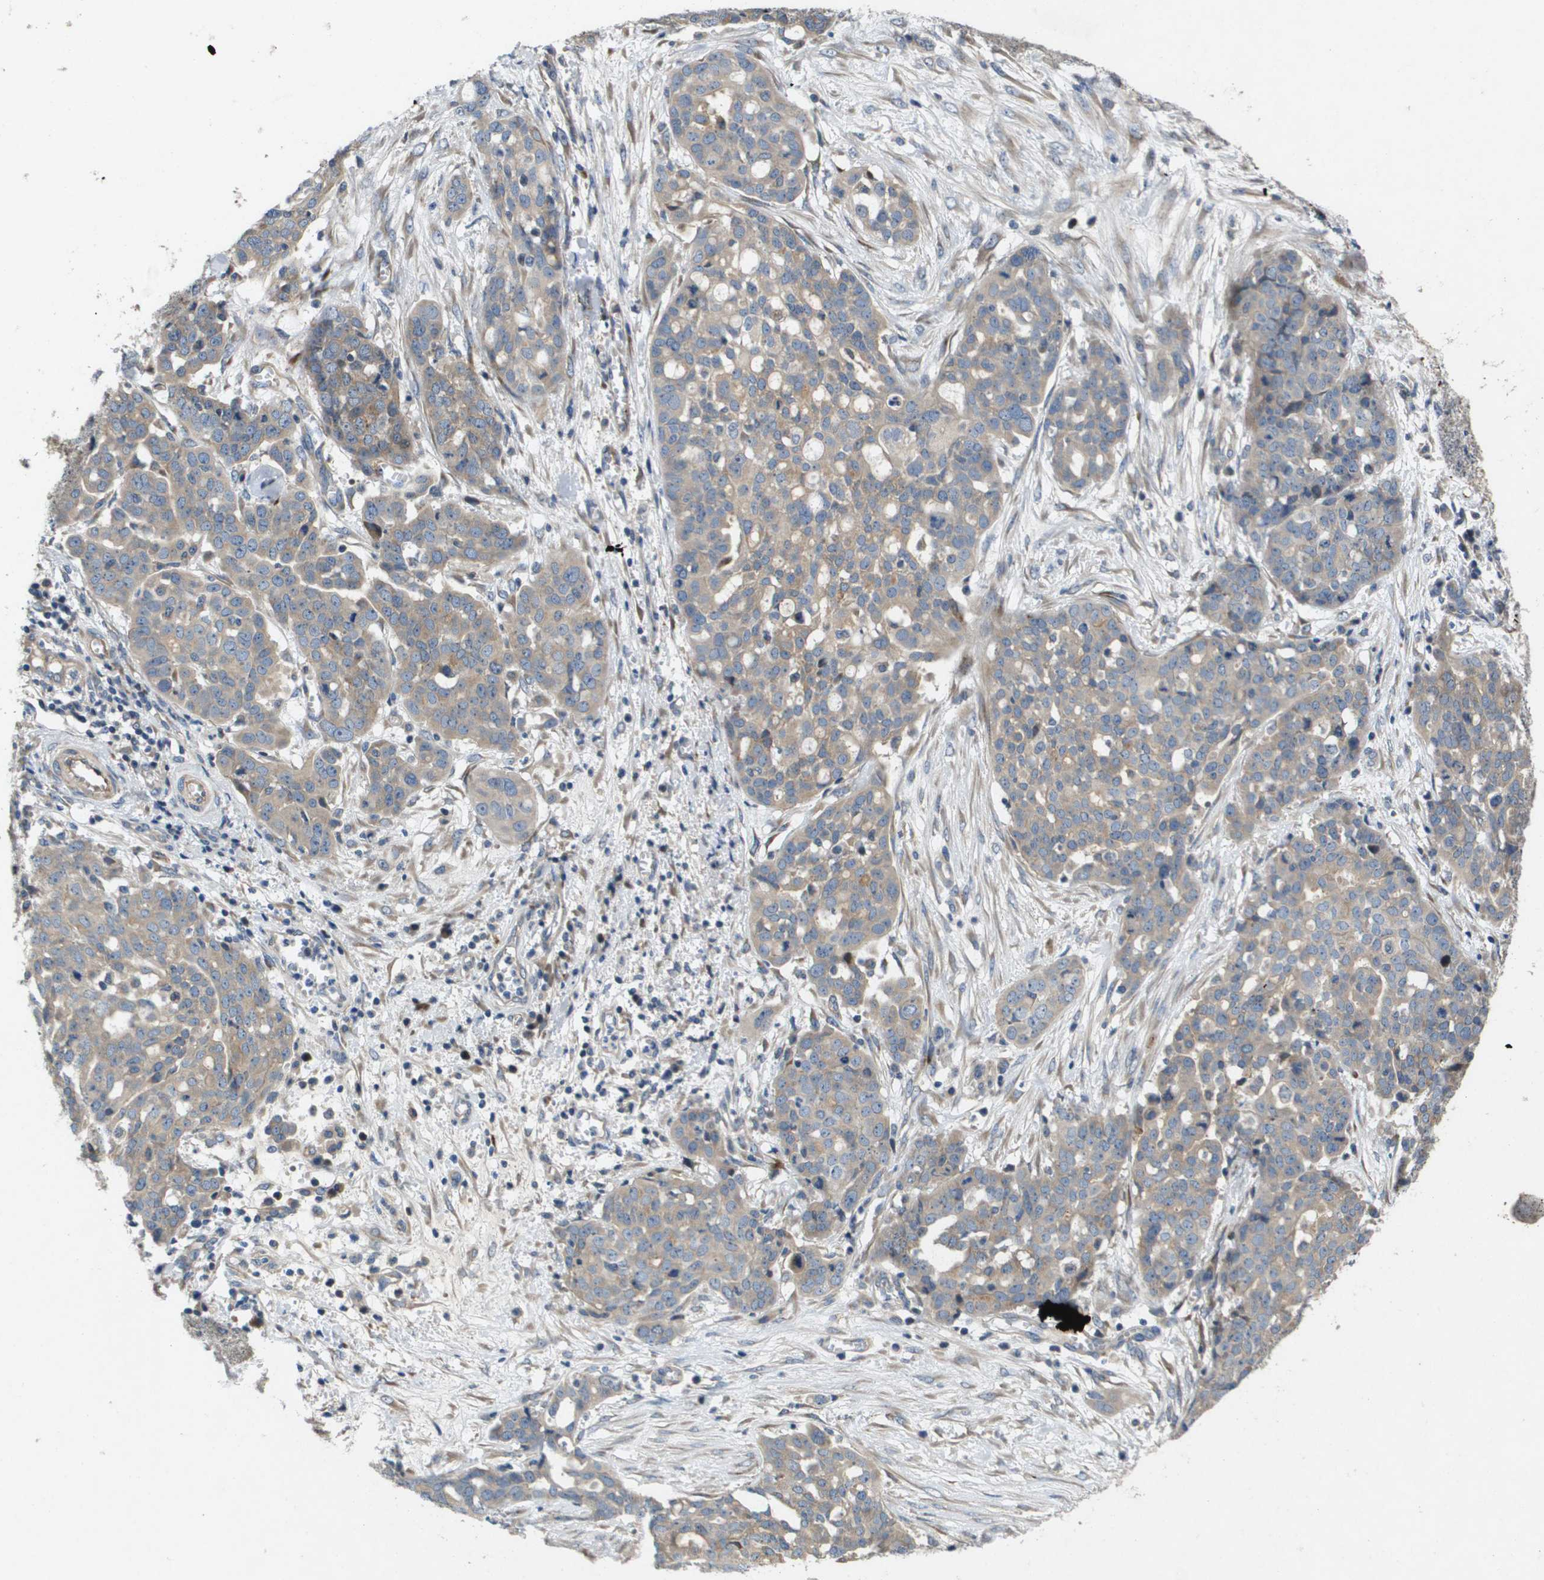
{"staining": {"intensity": "weak", "quantity": ">75%", "location": "cytoplasmic/membranous"}, "tissue": "ovarian cancer", "cell_type": "Tumor cells", "image_type": "cancer", "snomed": [{"axis": "morphology", "description": "Cystadenocarcinoma, serous, NOS"}, {"axis": "topography", "description": "Soft tissue"}, {"axis": "topography", "description": "Ovary"}], "caption": "Immunohistochemistry staining of serous cystadenocarcinoma (ovarian), which exhibits low levels of weak cytoplasmic/membranous expression in approximately >75% of tumor cells indicating weak cytoplasmic/membranous protein staining. The staining was performed using DAB (brown) for protein detection and nuclei were counterstained in hematoxylin (blue).", "gene": "ENTPD2", "patient": {"sex": "female", "age": 57}}